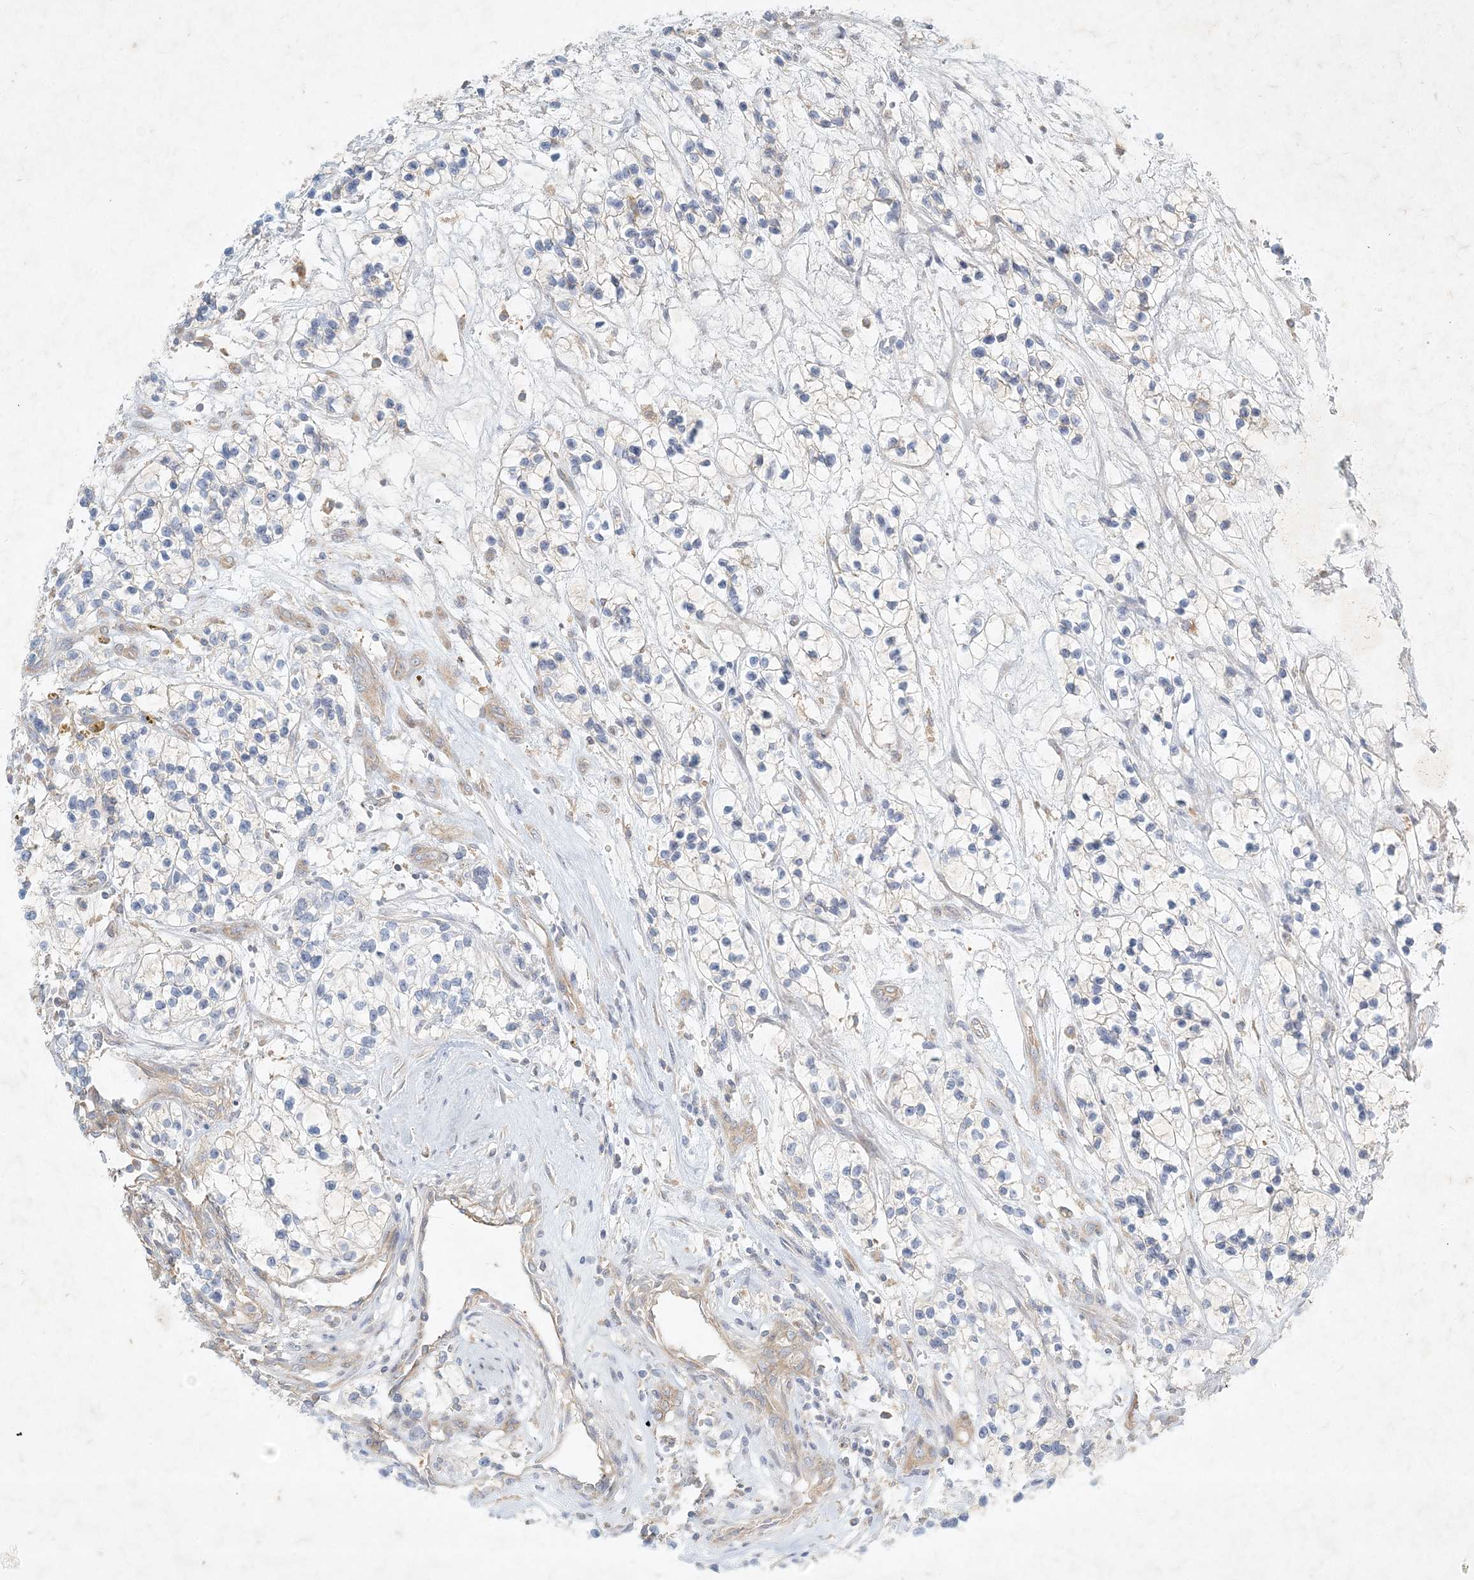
{"staining": {"intensity": "negative", "quantity": "none", "location": "none"}, "tissue": "renal cancer", "cell_type": "Tumor cells", "image_type": "cancer", "snomed": [{"axis": "morphology", "description": "Adenocarcinoma, NOS"}, {"axis": "topography", "description": "Kidney"}], "caption": "Tumor cells show no significant positivity in adenocarcinoma (renal).", "gene": "STK11IP", "patient": {"sex": "female", "age": 57}}